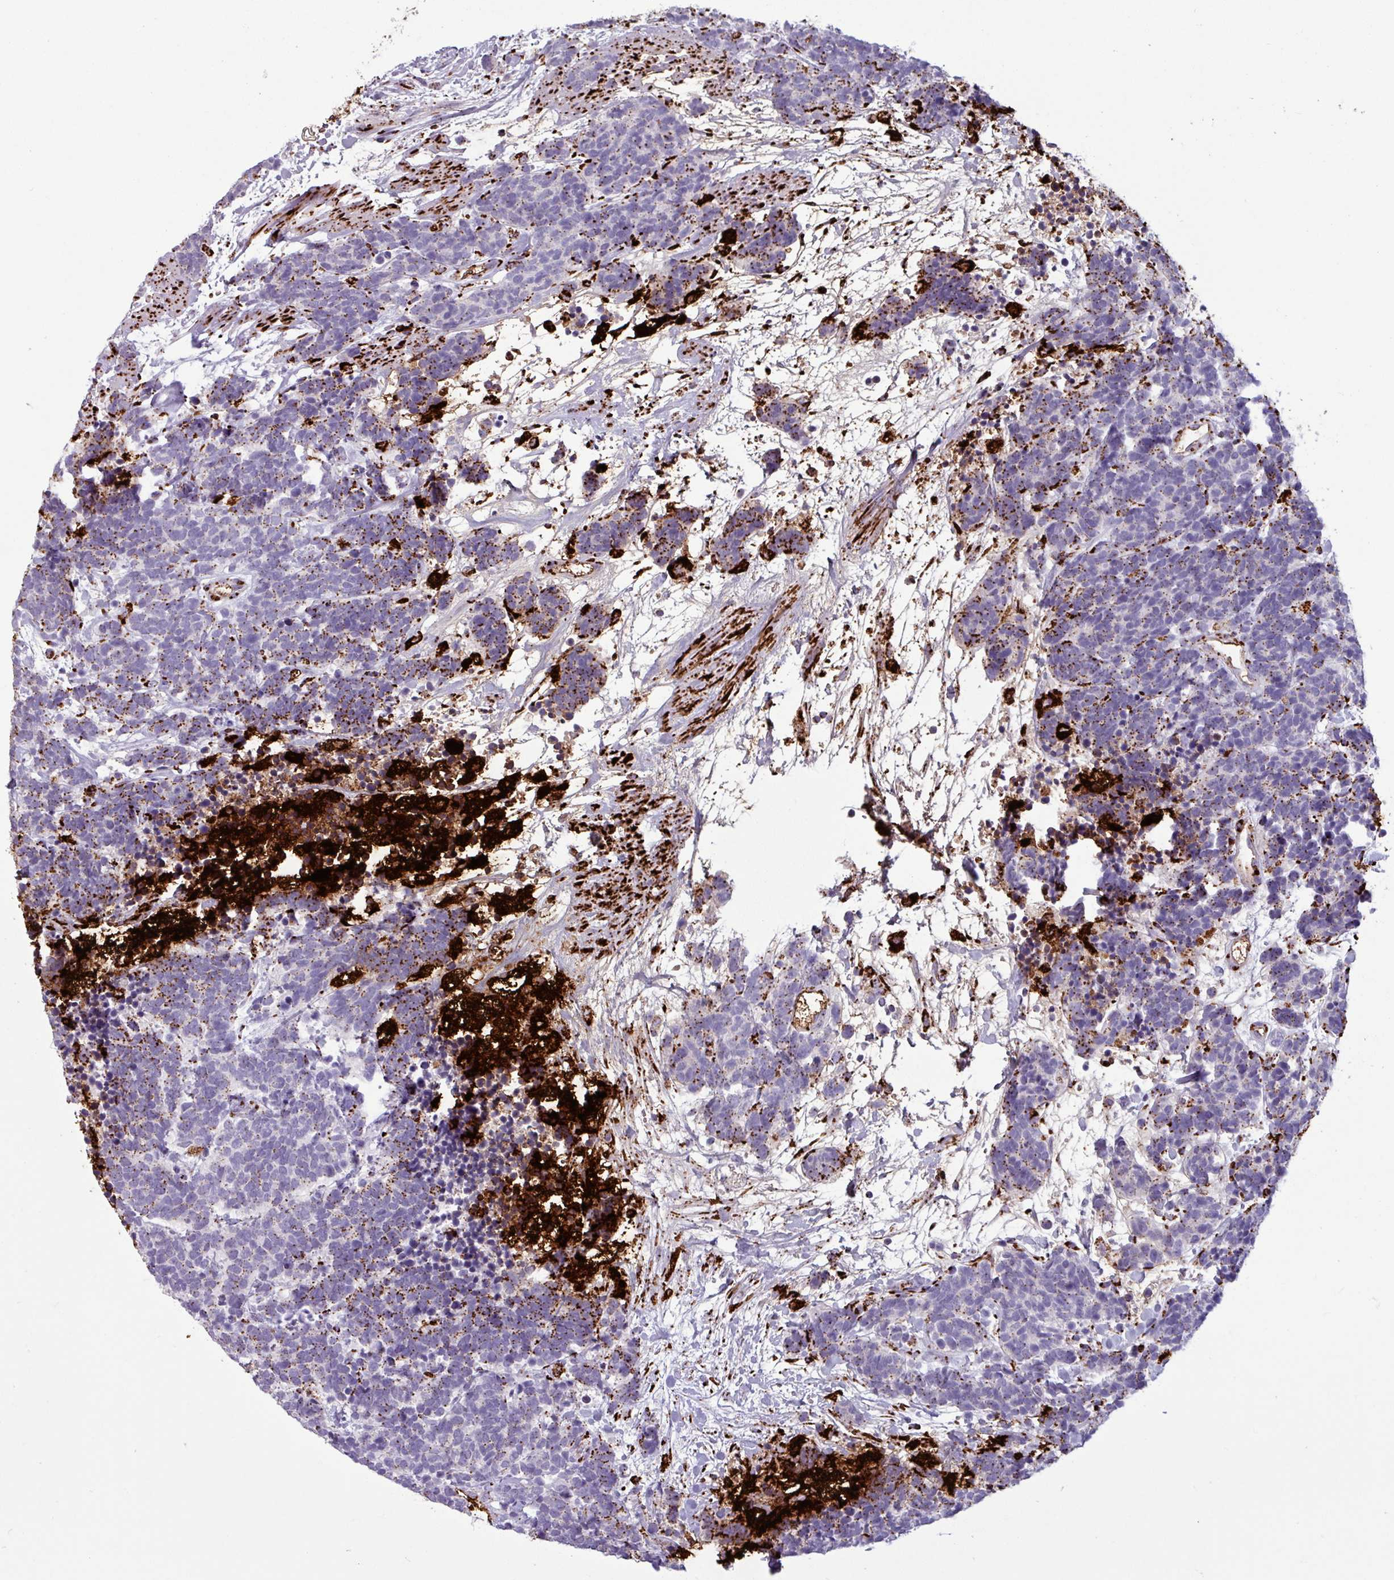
{"staining": {"intensity": "moderate", "quantity": "<25%", "location": "cytoplasmic/membranous"}, "tissue": "carcinoid", "cell_type": "Tumor cells", "image_type": "cancer", "snomed": [{"axis": "morphology", "description": "Carcinoma, NOS"}, {"axis": "morphology", "description": "Carcinoid, malignant, NOS"}, {"axis": "topography", "description": "Prostate"}], "caption": "Brown immunohistochemical staining in carcinoma reveals moderate cytoplasmic/membranous positivity in approximately <25% of tumor cells.", "gene": "PLIN2", "patient": {"sex": "male", "age": 57}}